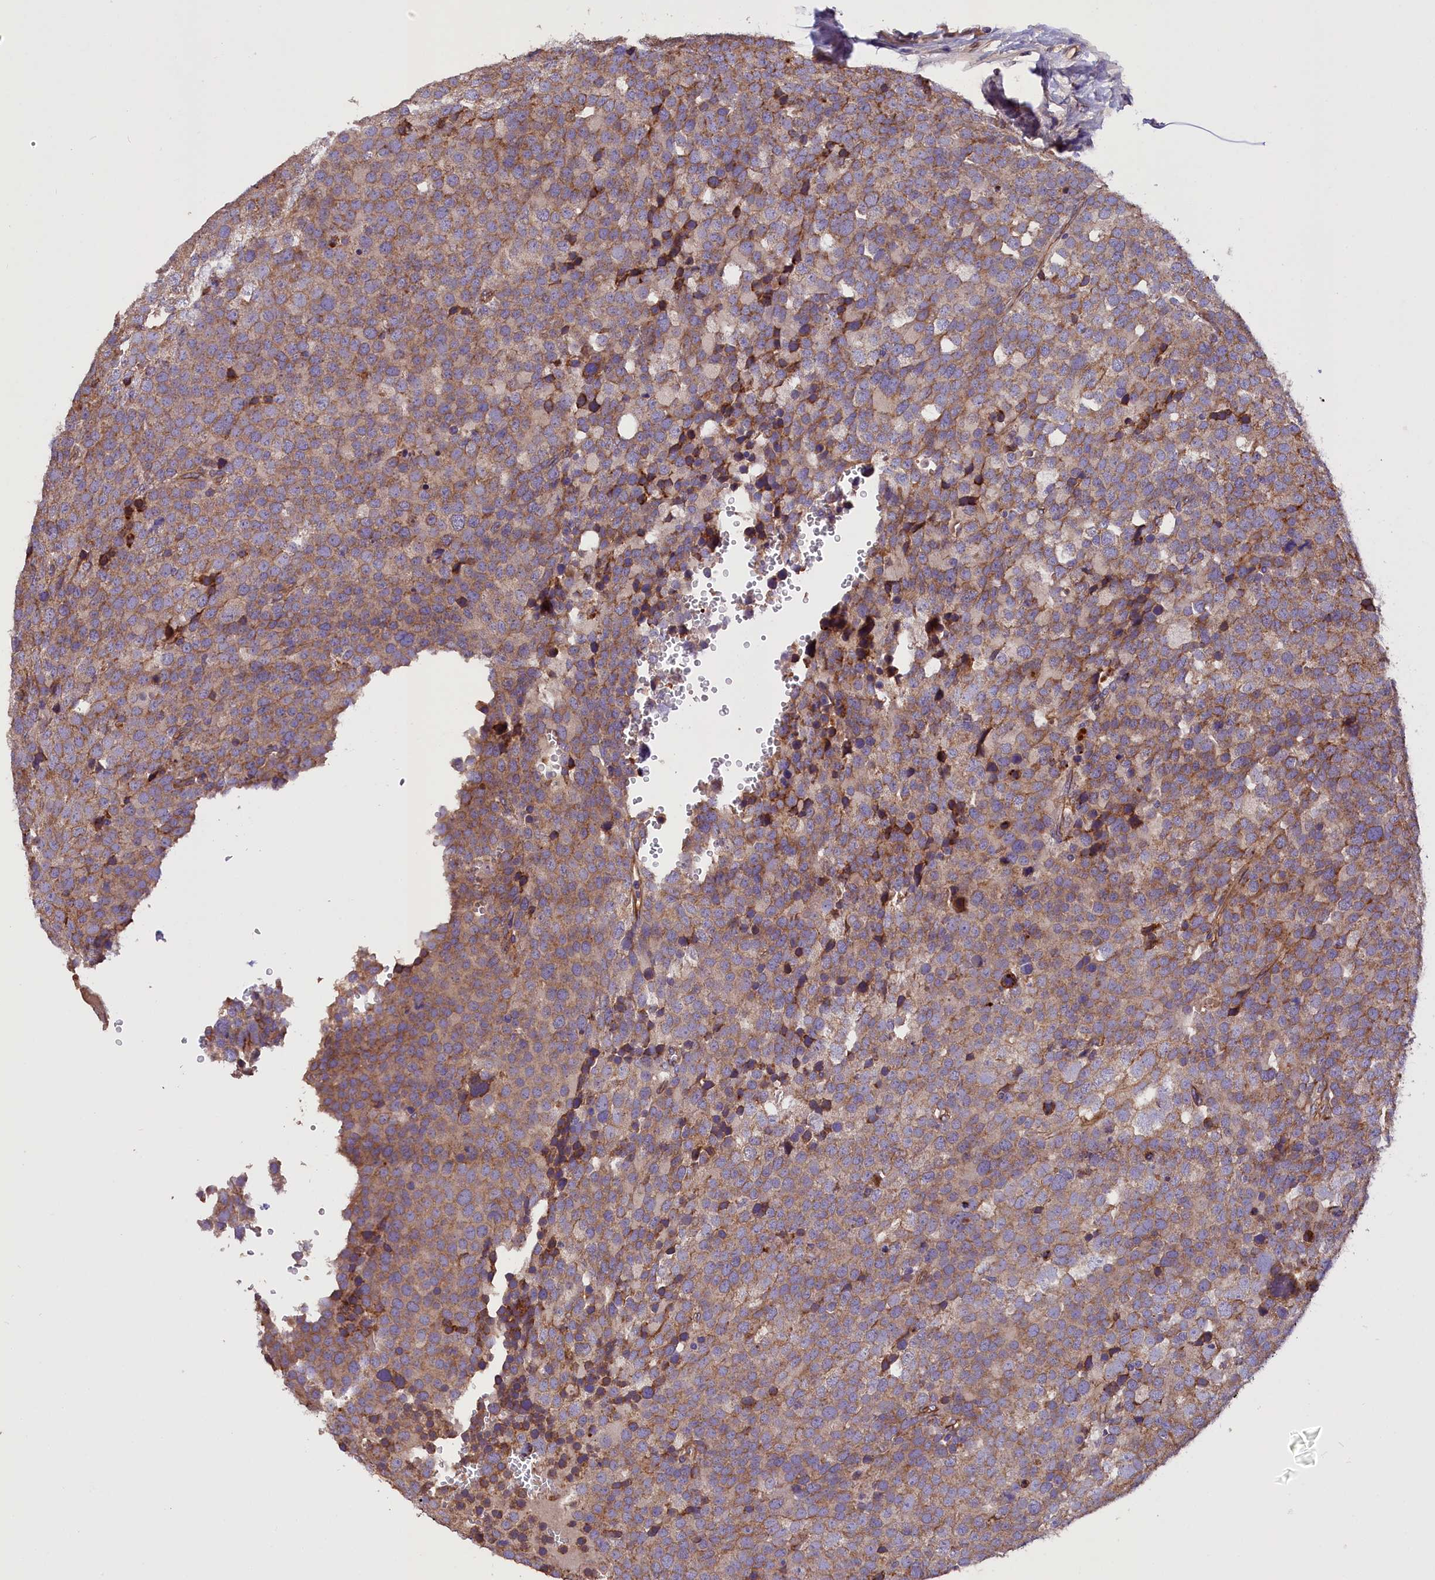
{"staining": {"intensity": "moderate", "quantity": ">75%", "location": "cytoplasmic/membranous"}, "tissue": "testis cancer", "cell_type": "Tumor cells", "image_type": "cancer", "snomed": [{"axis": "morphology", "description": "Seminoma, NOS"}, {"axis": "topography", "description": "Testis"}], "caption": "Immunohistochemical staining of seminoma (testis) exhibits moderate cytoplasmic/membranous protein expression in approximately >75% of tumor cells. (DAB (3,3'-diaminobenzidine) IHC, brown staining for protein, blue staining for nuclei).", "gene": "ERMARD", "patient": {"sex": "male", "age": 71}}